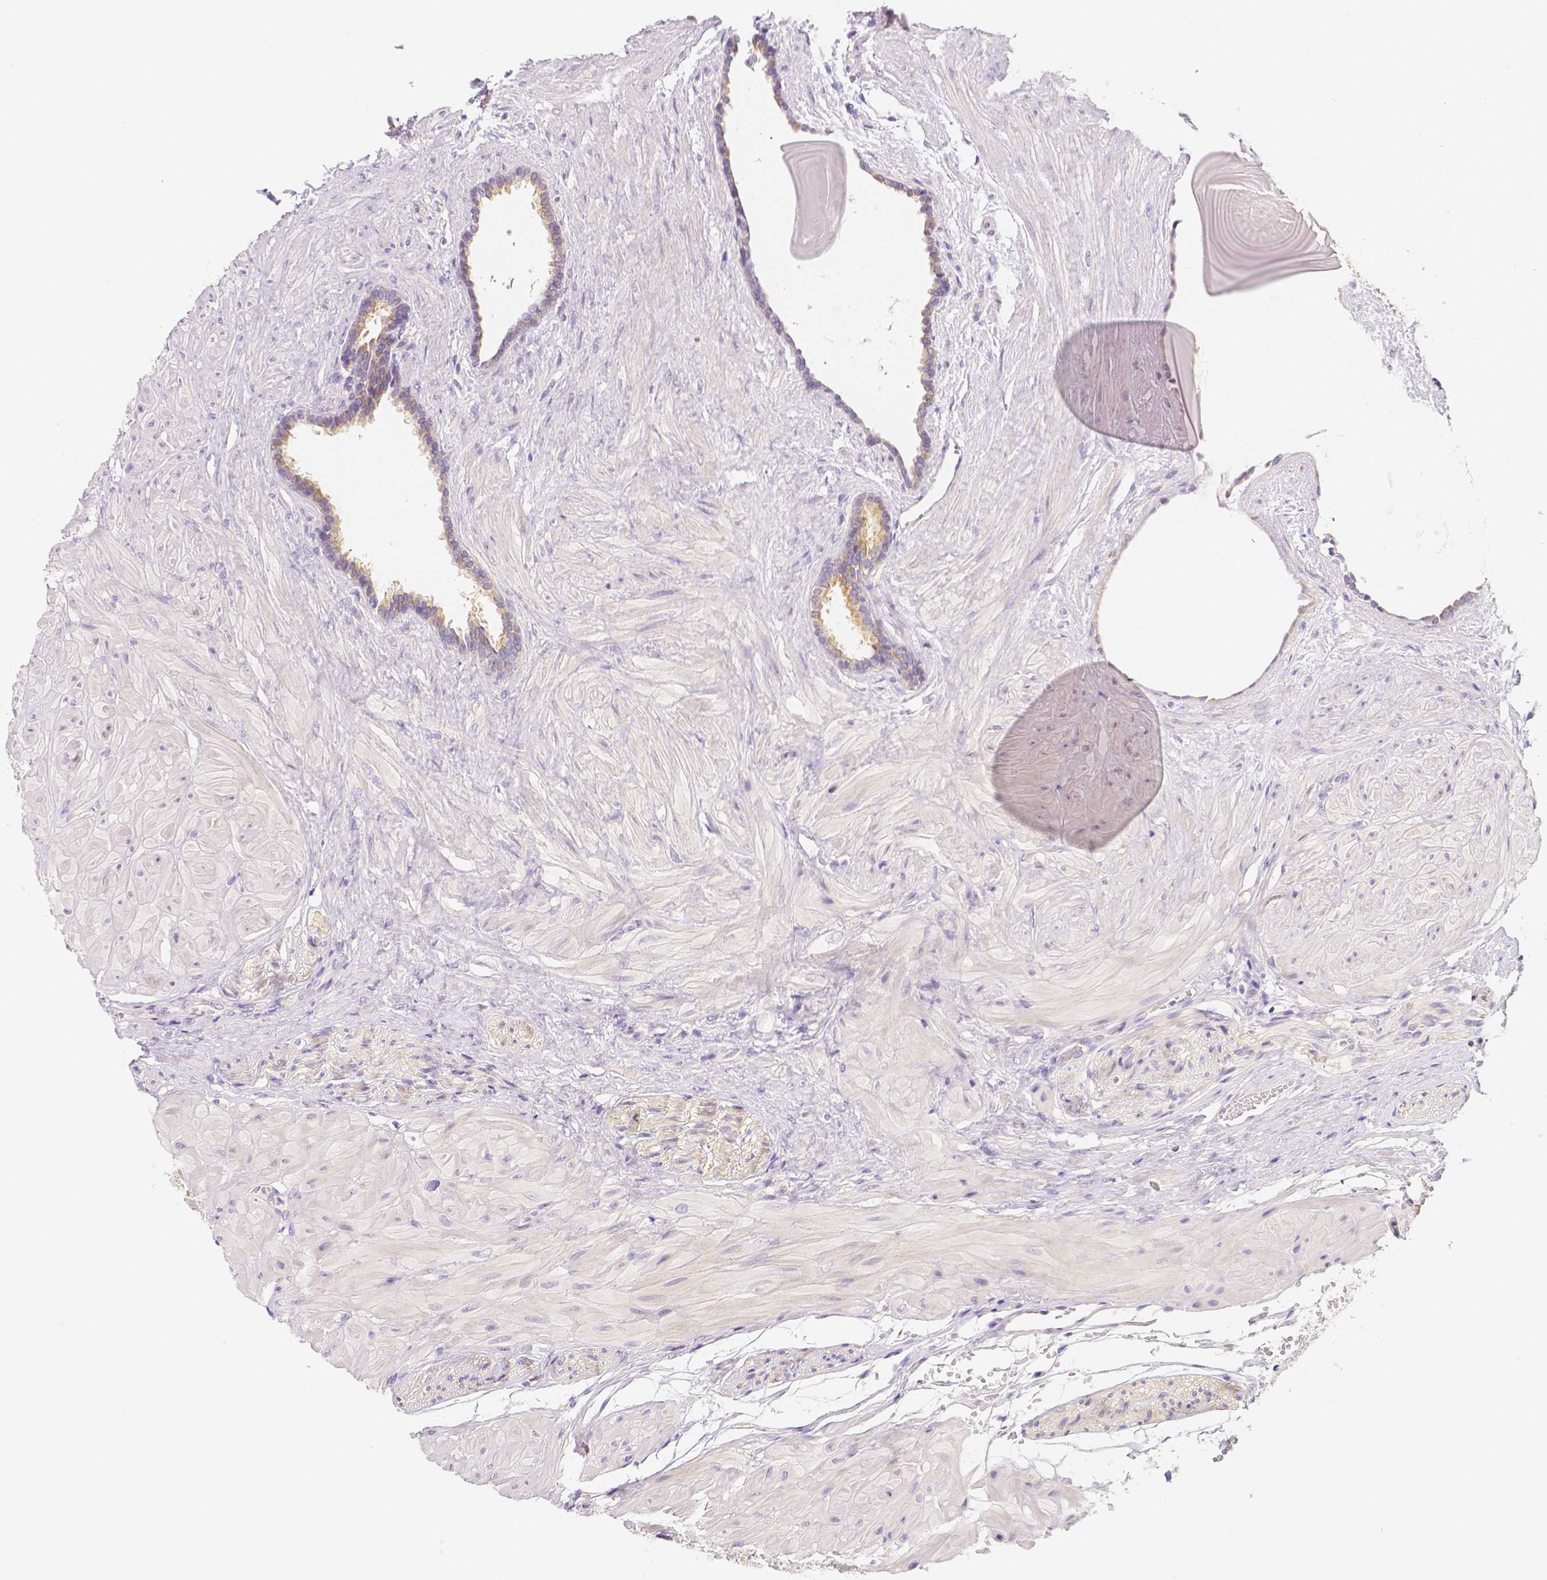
{"staining": {"intensity": "weak", "quantity": "<25%", "location": "cytoplasmic/membranous"}, "tissue": "seminal vesicle", "cell_type": "Glandular cells", "image_type": "normal", "snomed": [{"axis": "morphology", "description": "Normal tissue, NOS"}, {"axis": "topography", "description": "Seminal veicle"}], "caption": "There is no significant positivity in glandular cells of seminal vesicle. (IHC, brightfield microscopy, high magnification).", "gene": "C10orf67", "patient": {"sex": "male", "age": 57}}